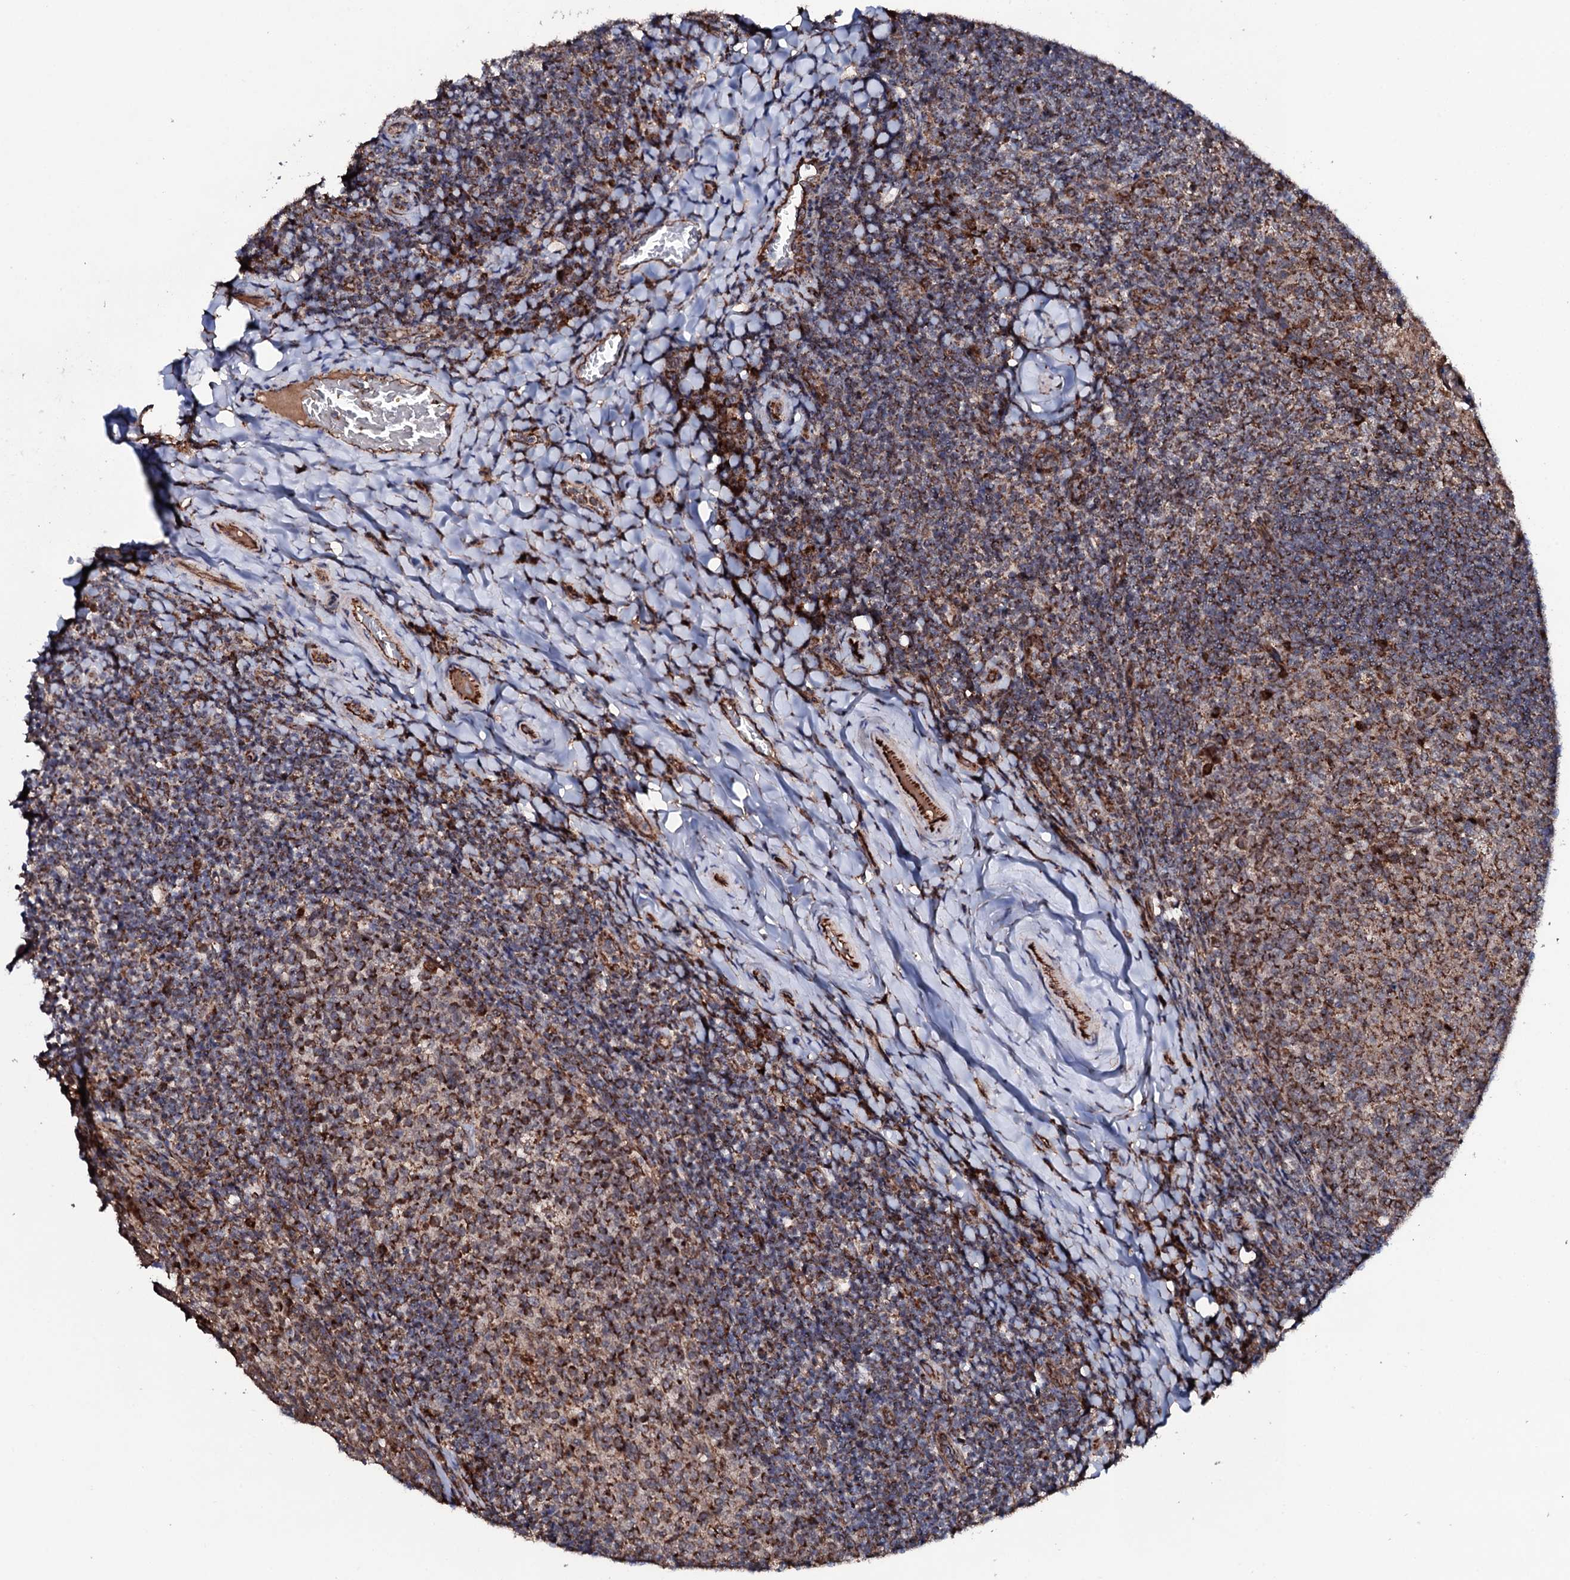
{"staining": {"intensity": "strong", "quantity": ">75%", "location": "cytoplasmic/membranous"}, "tissue": "tonsil", "cell_type": "Germinal center cells", "image_type": "normal", "snomed": [{"axis": "morphology", "description": "Normal tissue, NOS"}, {"axis": "topography", "description": "Tonsil"}], "caption": "Immunohistochemistry of benign human tonsil demonstrates high levels of strong cytoplasmic/membranous positivity in approximately >75% of germinal center cells.", "gene": "MTIF3", "patient": {"sex": "female", "age": 10}}